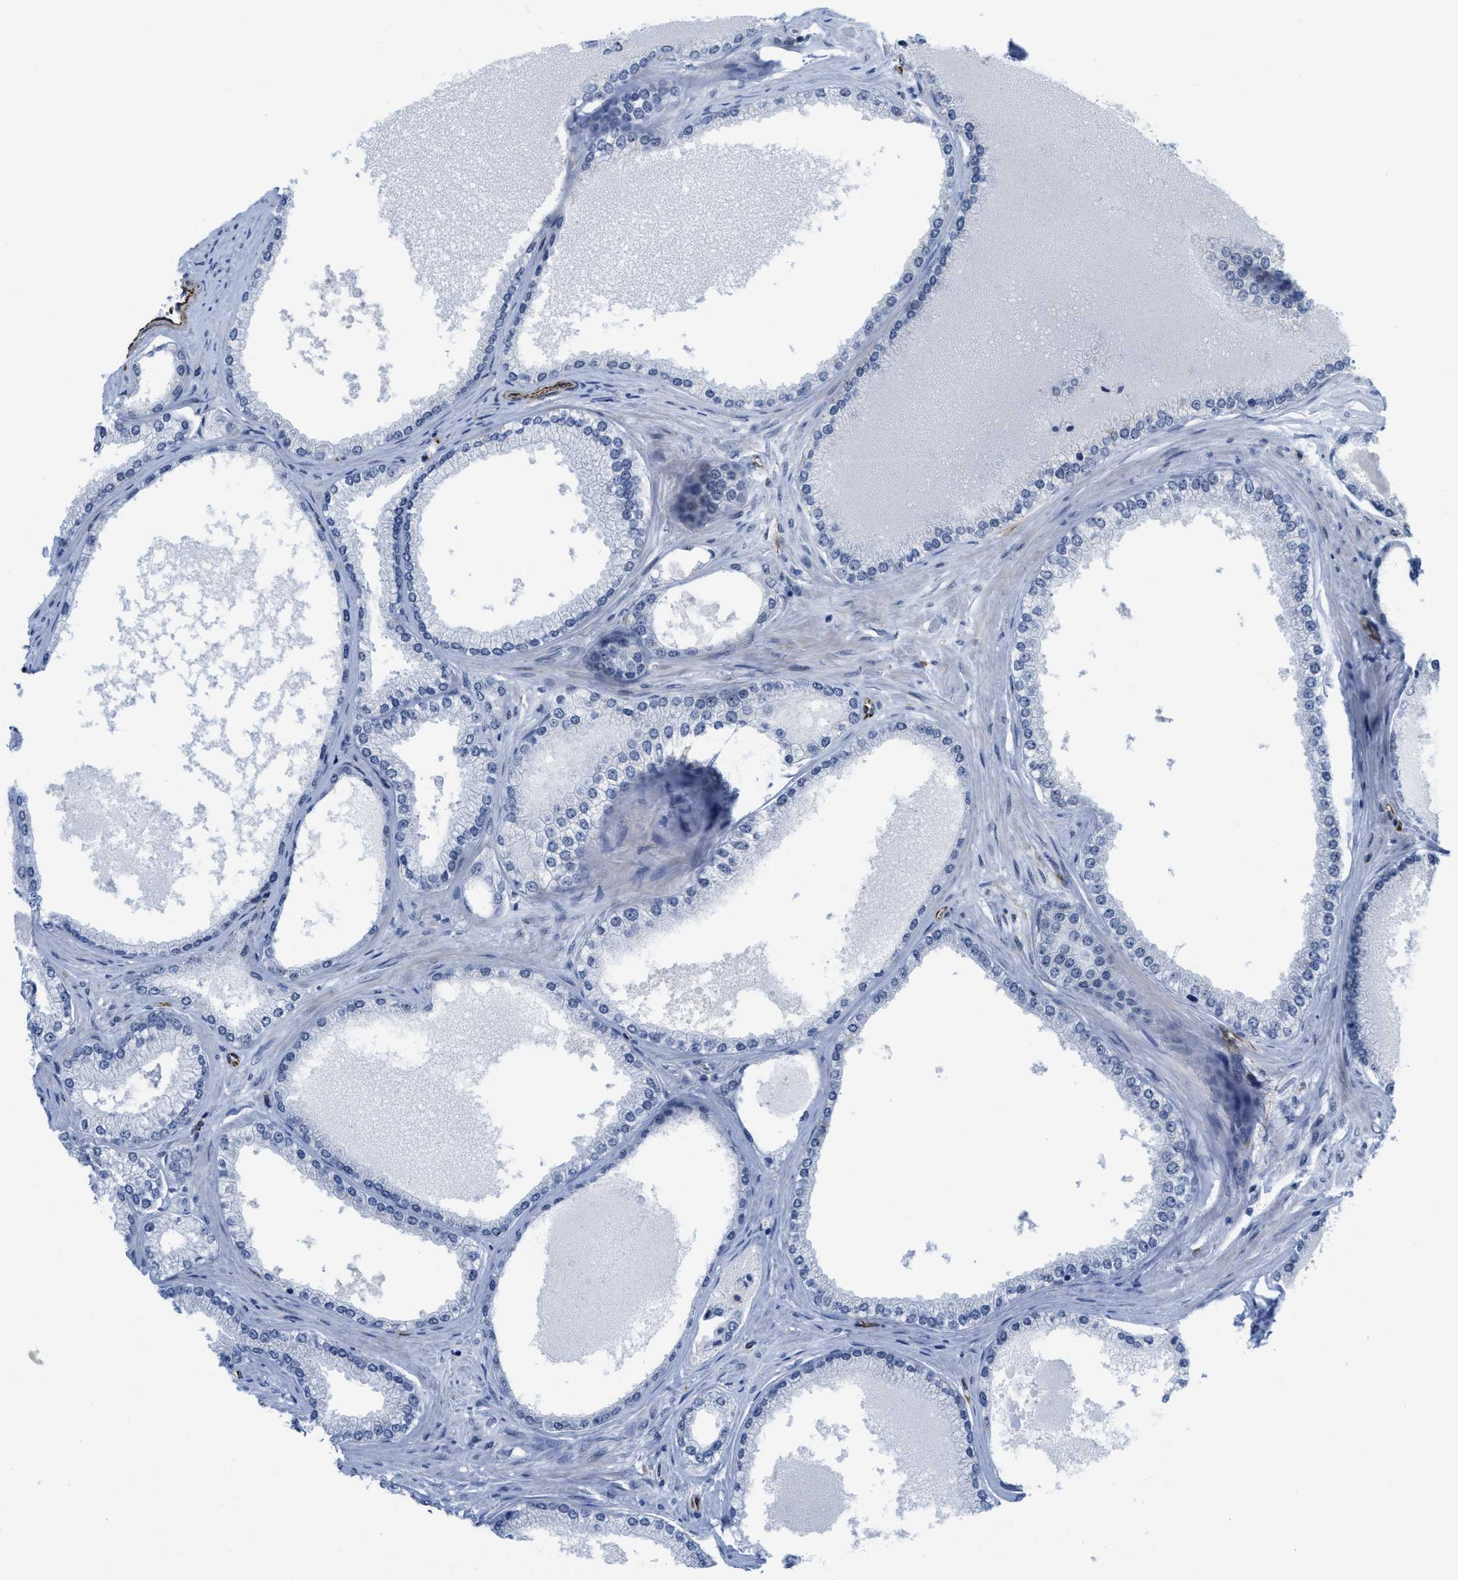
{"staining": {"intensity": "negative", "quantity": "none", "location": "none"}, "tissue": "prostate cancer", "cell_type": "Tumor cells", "image_type": "cancer", "snomed": [{"axis": "morphology", "description": "Adenocarcinoma, High grade"}, {"axis": "topography", "description": "Prostate"}], "caption": "Immunohistochemistry (IHC) image of high-grade adenocarcinoma (prostate) stained for a protein (brown), which reveals no positivity in tumor cells.", "gene": "LRRC8B", "patient": {"sex": "male", "age": 61}}